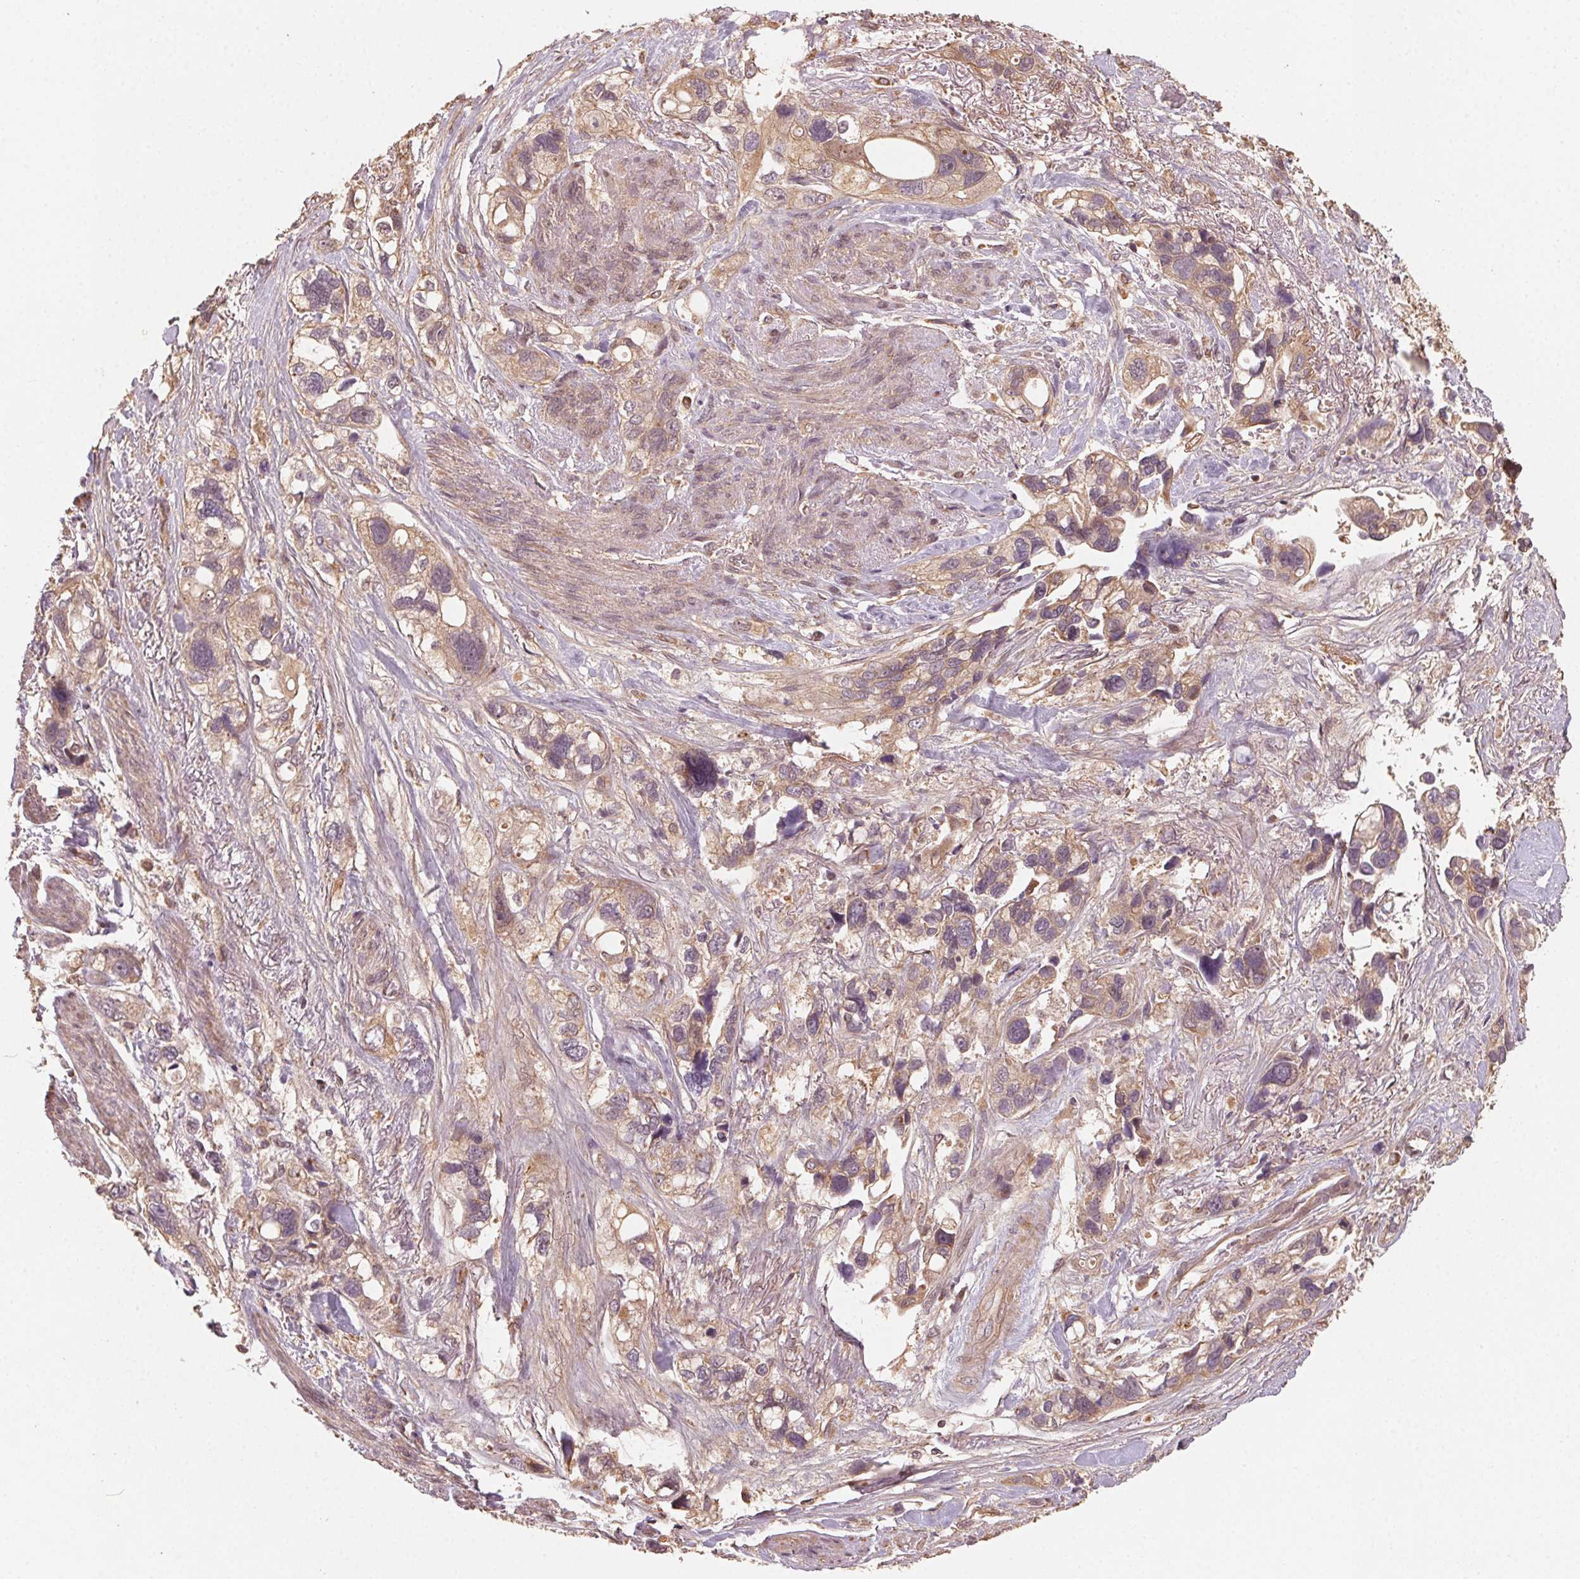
{"staining": {"intensity": "weak", "quantity": ">75%", "location": "cytoplasmic/membranous"}, "tissue": "stomach cancer", "cell_type": "Tumor cells", "image_type": "cancer", "snomed": [{"axis": "morphology", "description": "Adenocarcinoma, NOS"}, {"axis": "topography", "description": "Stomach, upper"}], "caption": "This is an image of immunohistochemistry staining of stomach cancer (adenocarcinoma), which shows weak staining in the cytoplasmic/membranous of tumor cells.", "gene": "WBP2", "patient": {"sex": "female", "age": 81}}